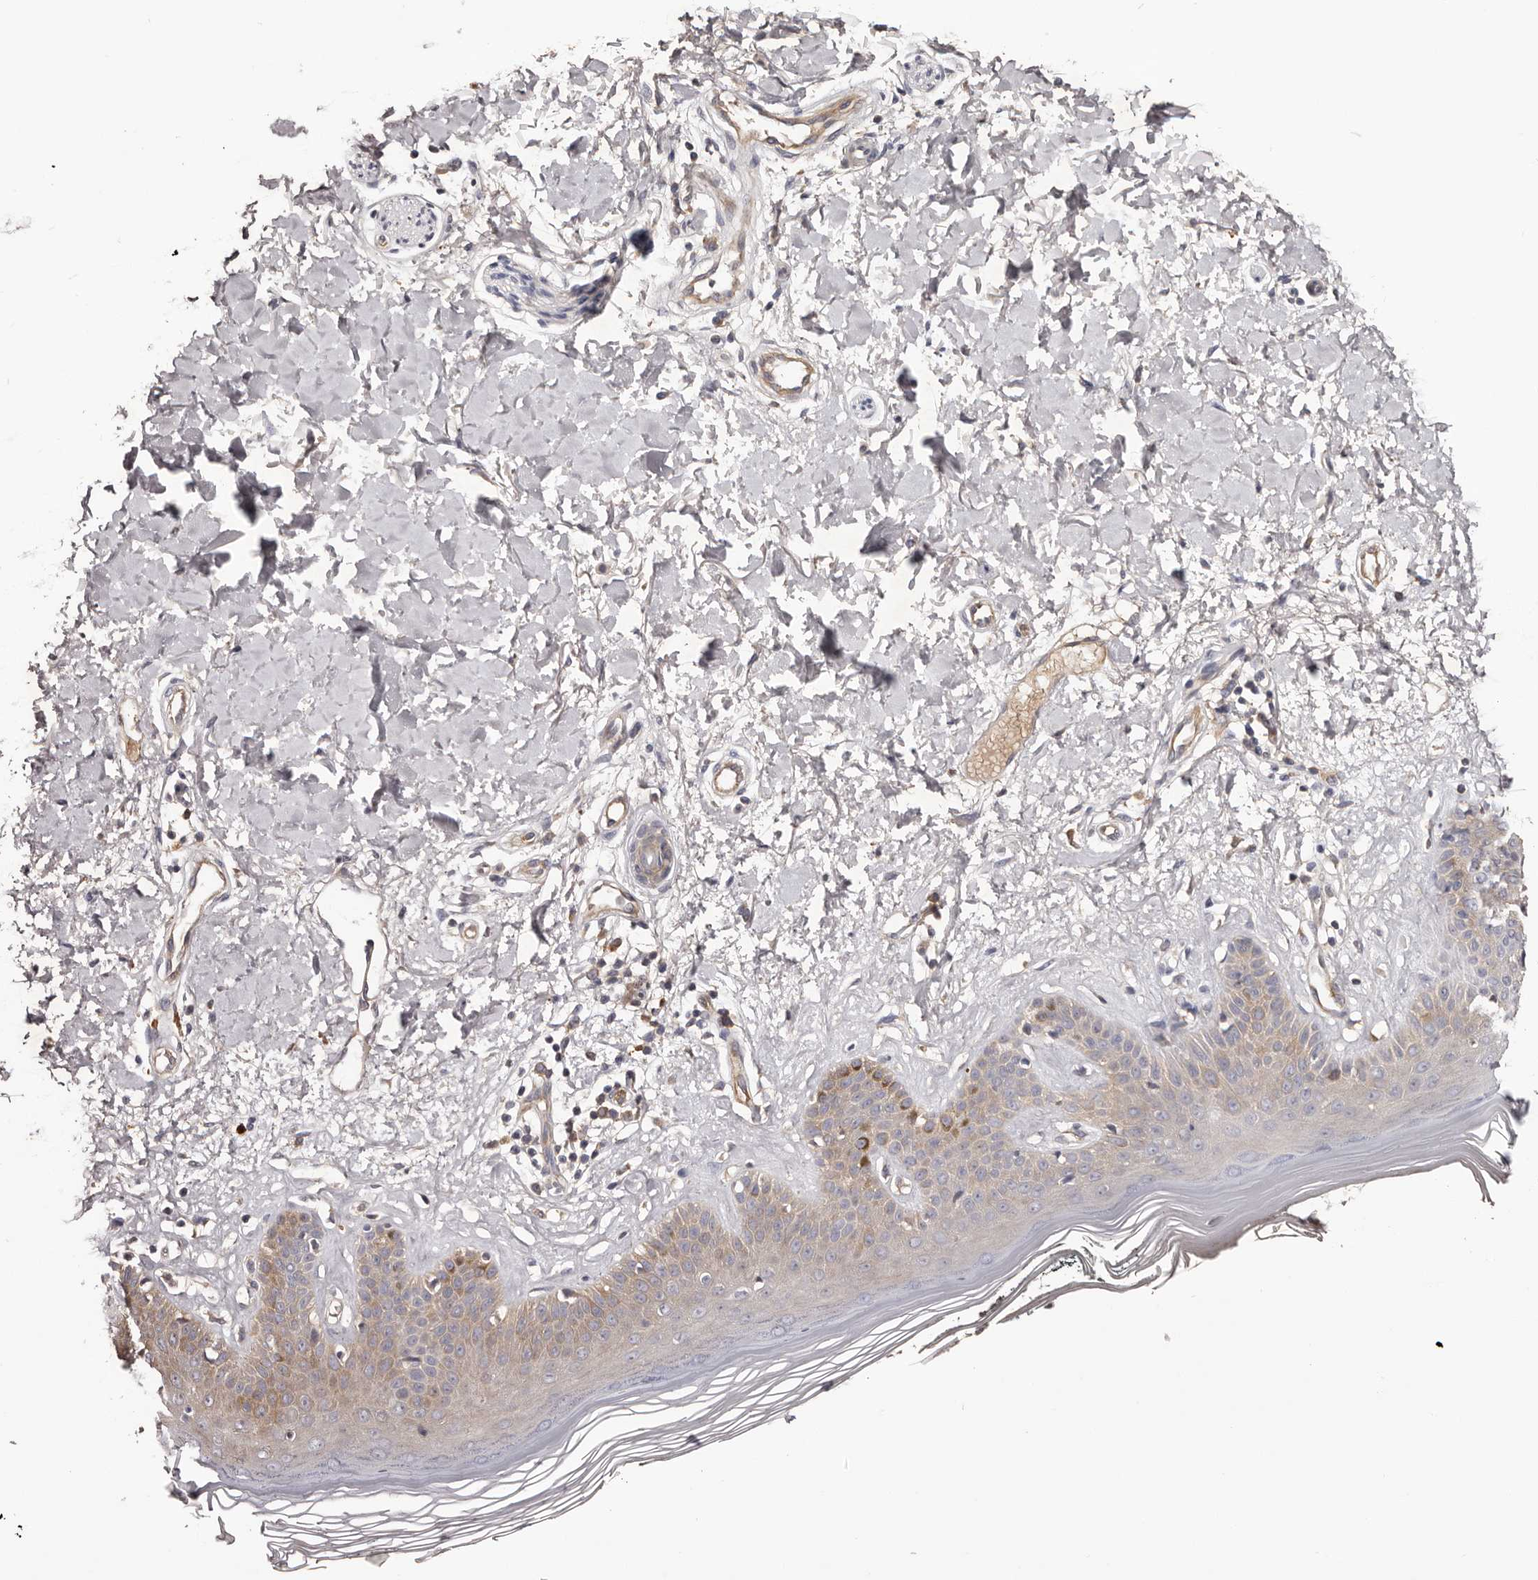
{"staining": {"intensity": "moderate", "quantity": ">75%", "location": "cytoplasmic/membranous"}, "tissue": "skin", "cell_type": "Fibroblasts", "image_type": "normal", "snomed": [{"axis": "morphology", "description": "Normal tissue, NOS"}, {"axis": "topography", "description": "Skin"}], "caption": "Fibroblasts show moderate cytoplasmic/membranous positivity in approximately >75% of cells in normal skin.", "gene": "LTV1", "patient": {"sex": "female", "age": 64}}